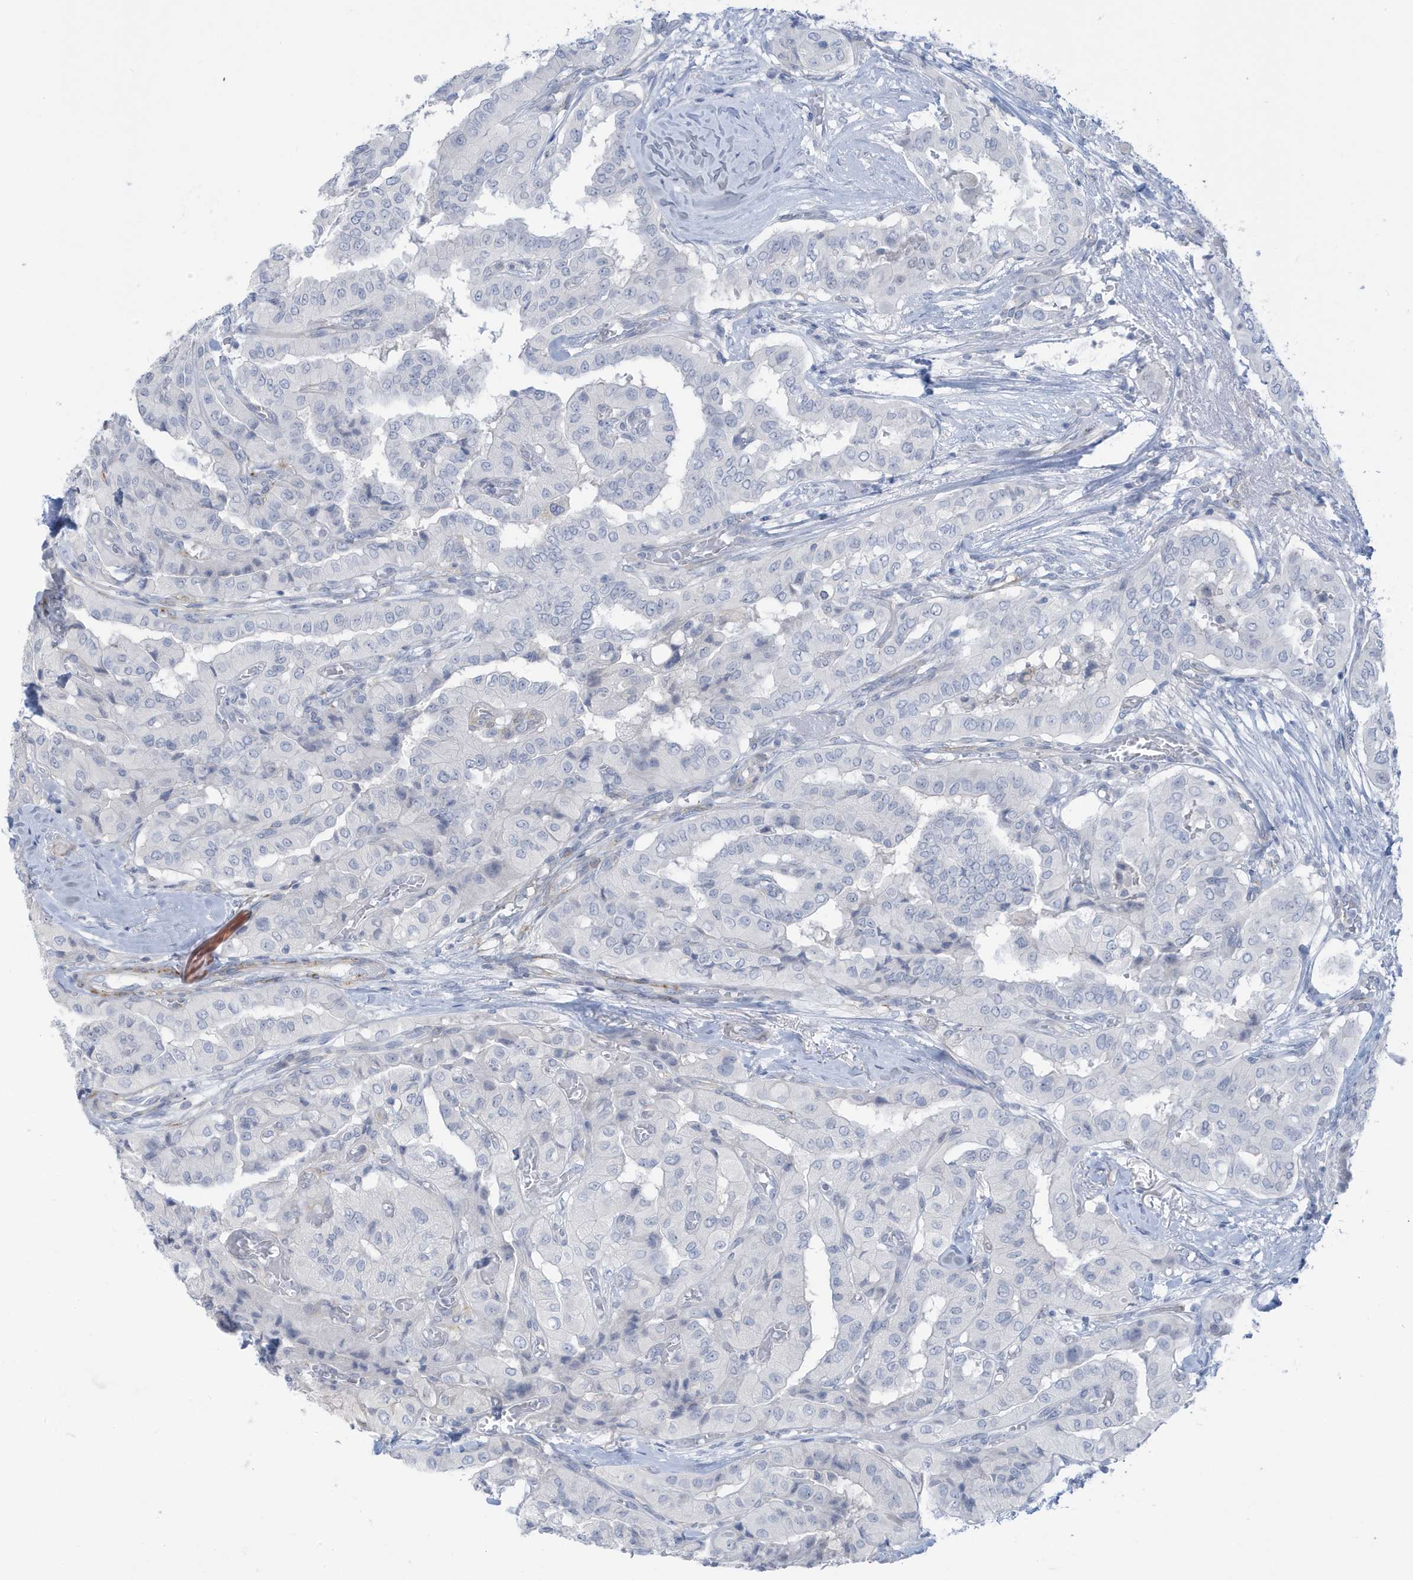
{"staining": {"intensity": "negative", "quantity": "none", "location": "none"}, "tissue": "thyroid cancer", "cell_type": "Tumor cells", "image_type": "cancer", "snomed": [{"axis": "morphology", "description": "Papillary adenocarcinoma, NOS"}, {"axis": "topography", "description": "Thyroid gland"}], "caption": "There is no significant positivity in tumor cells of papillary adenocarcinoma (thyroid). (DAB (3,3'-diaminobenzidine) immunohistochemistry (IHC) visualized using brightfield microscopy, high magnification).", "gene": "PERM1", "patient": {"sex": "female", "age": 59}}